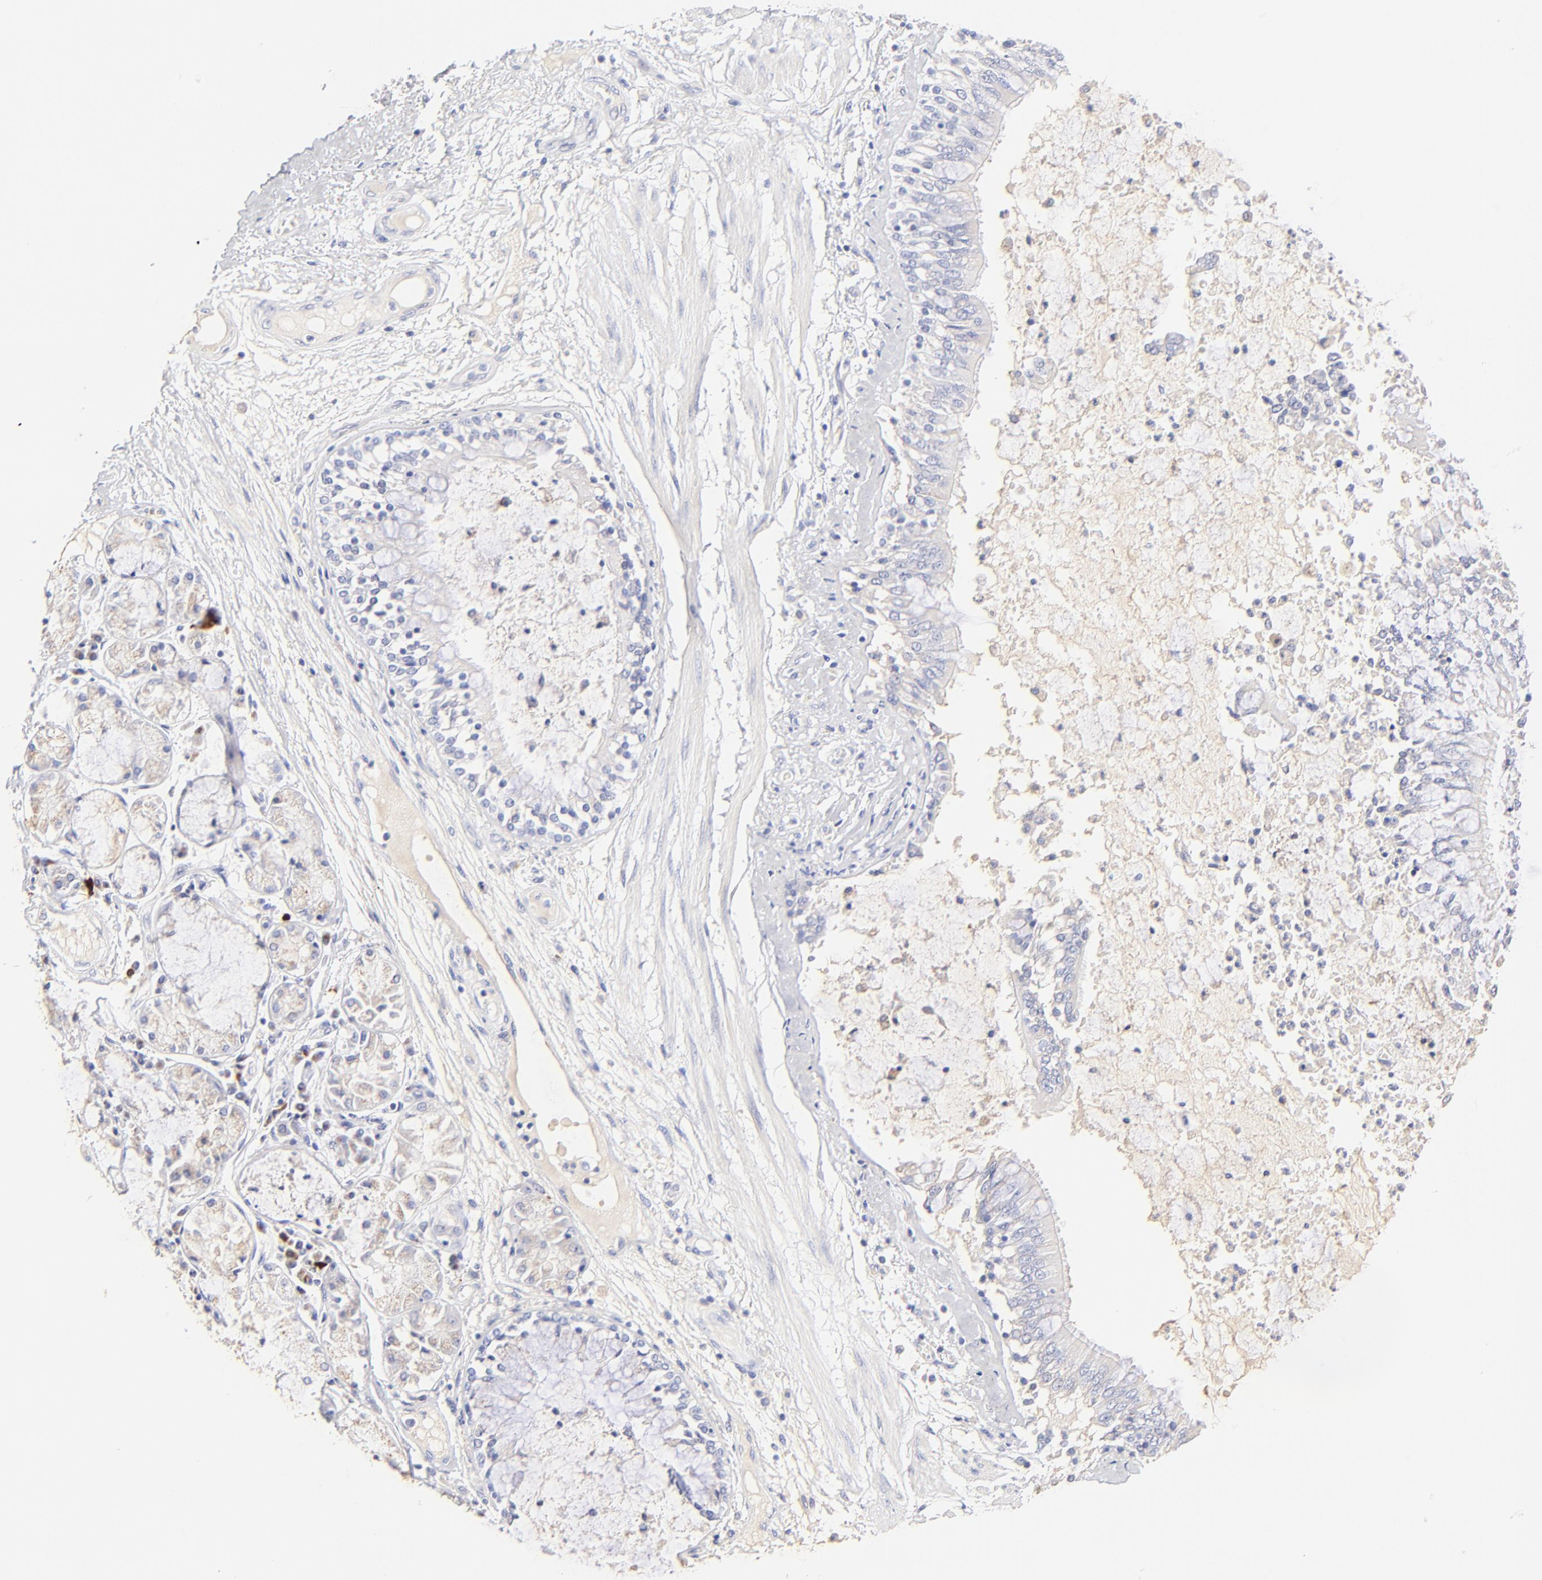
{"staining": {"intensity": "negative", "quantity": "none", "location": "none"}, "tissue": "bronchus", "cell_type": "Respiratory epithelial cells", "image_type": "normal", "snomed": [{"axis": "morphology", "description": "Normal tissue, NOS"}, {"axis": "topography", "description": "Cartilage tissue"}, {"axis": "topography", "description": "Bronchus"}, {"axis": "topography", "description": "Lung"}], "caption": "This is a photomicrograph of immunohistochemistry staining of normal bronchus, which shows no staining in respiratory epithelial cells.", "gene": "ASB9", "patient": {"sex": "female", "age": 49}}